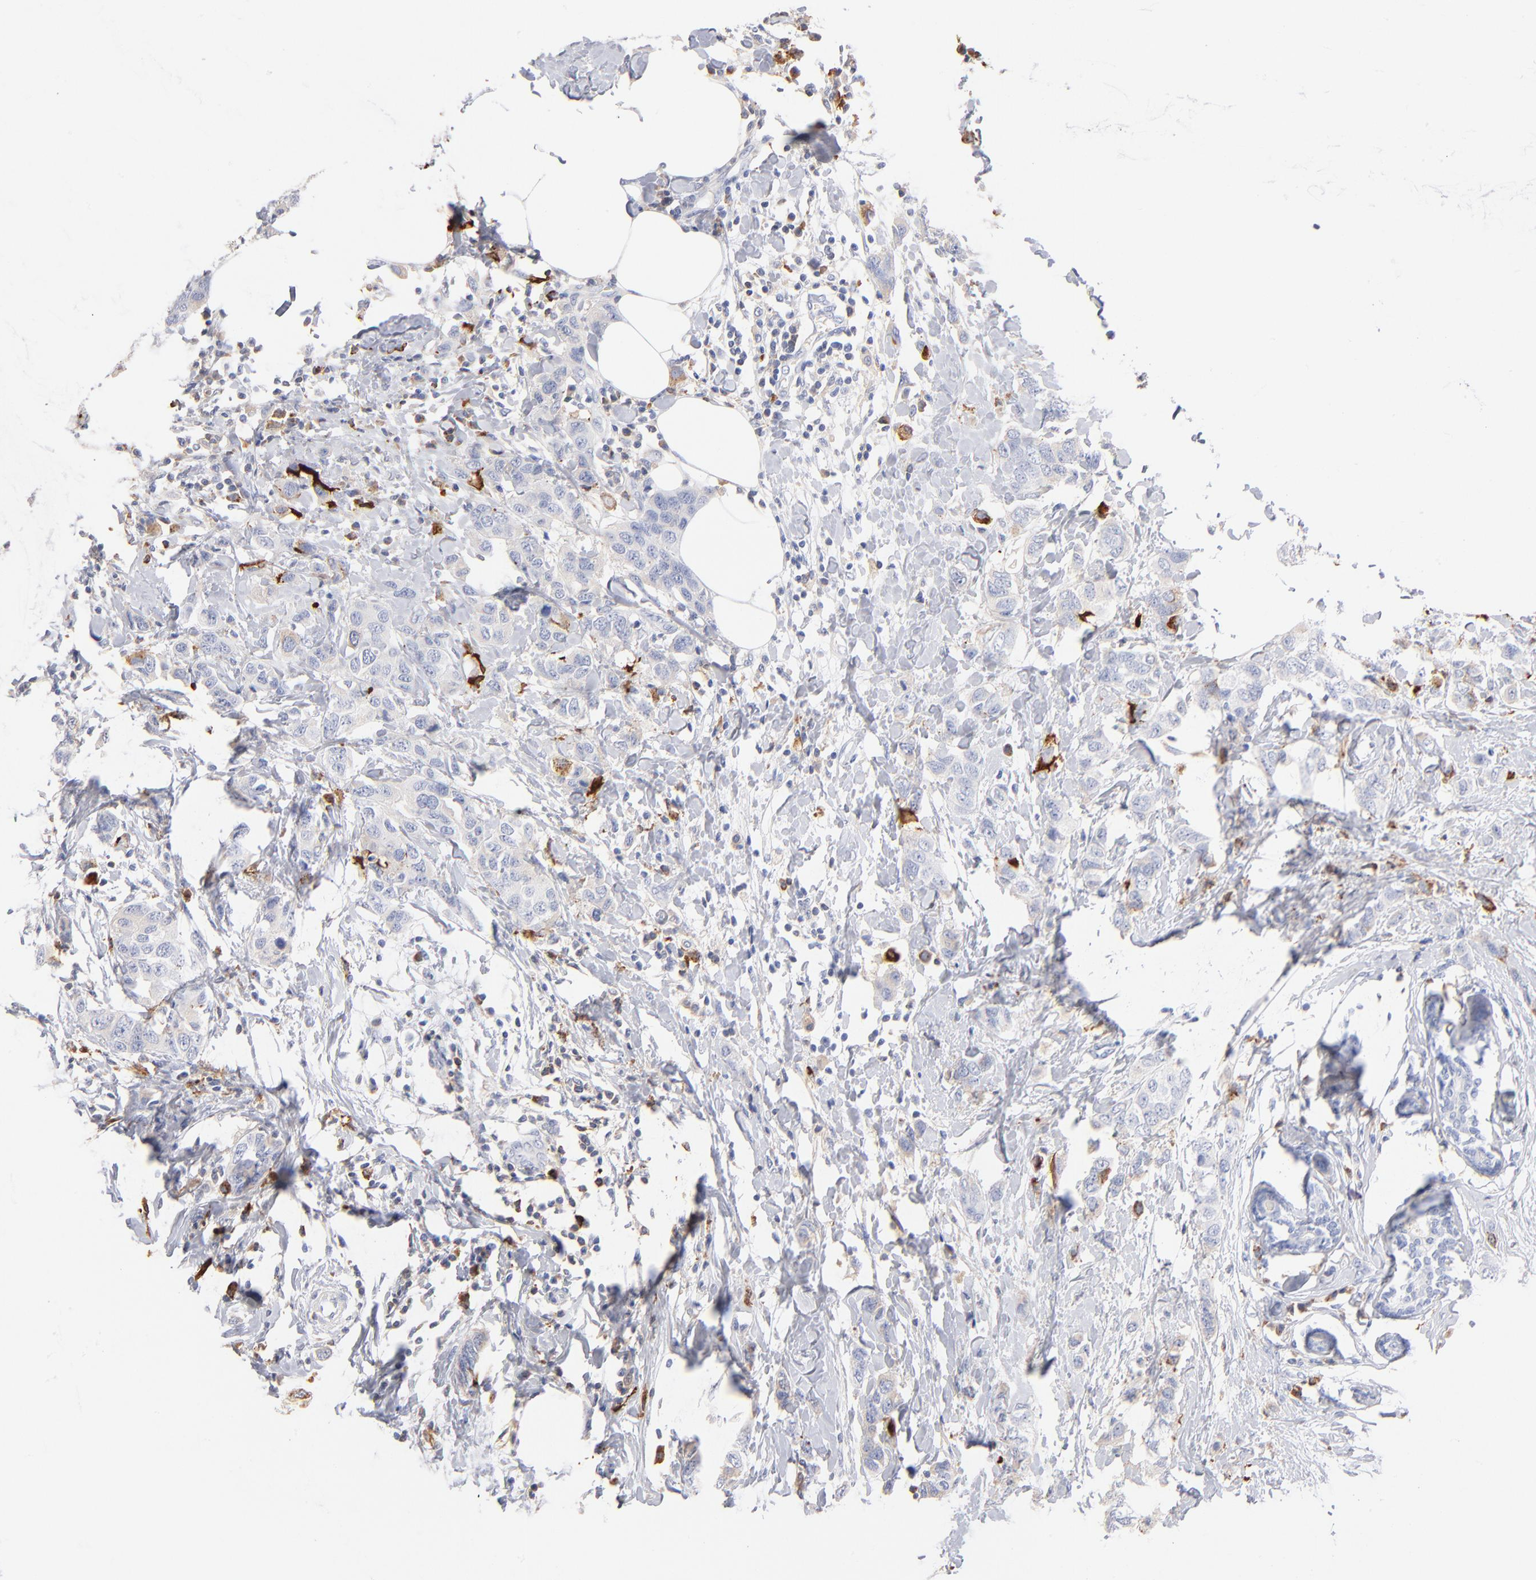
{"staining": {"intensity": "negative", "quantity": "none", "location": "none"}, "tissue": "breast cancer", "cell_type": "Tumor cells", "image_type": "cancer", "snomed": [{"axis": "morphology", "description": "Normal tissue, NOS"}, {"axis": "morphology", "description": "Duct carcinoma"}, {"axis": "topography", "description": "Breast"}], "caption": "A high-resolution photomicrograph shows immunohistochemistry (IHC) staining of breast cancer (invasive ductal carcinoma), which reveals no significant expression in tumor cells. (IHC, brightfield microscopy, high magnification).", "gene": "APOH", "patient": {"sex": "female", "age": 50}}